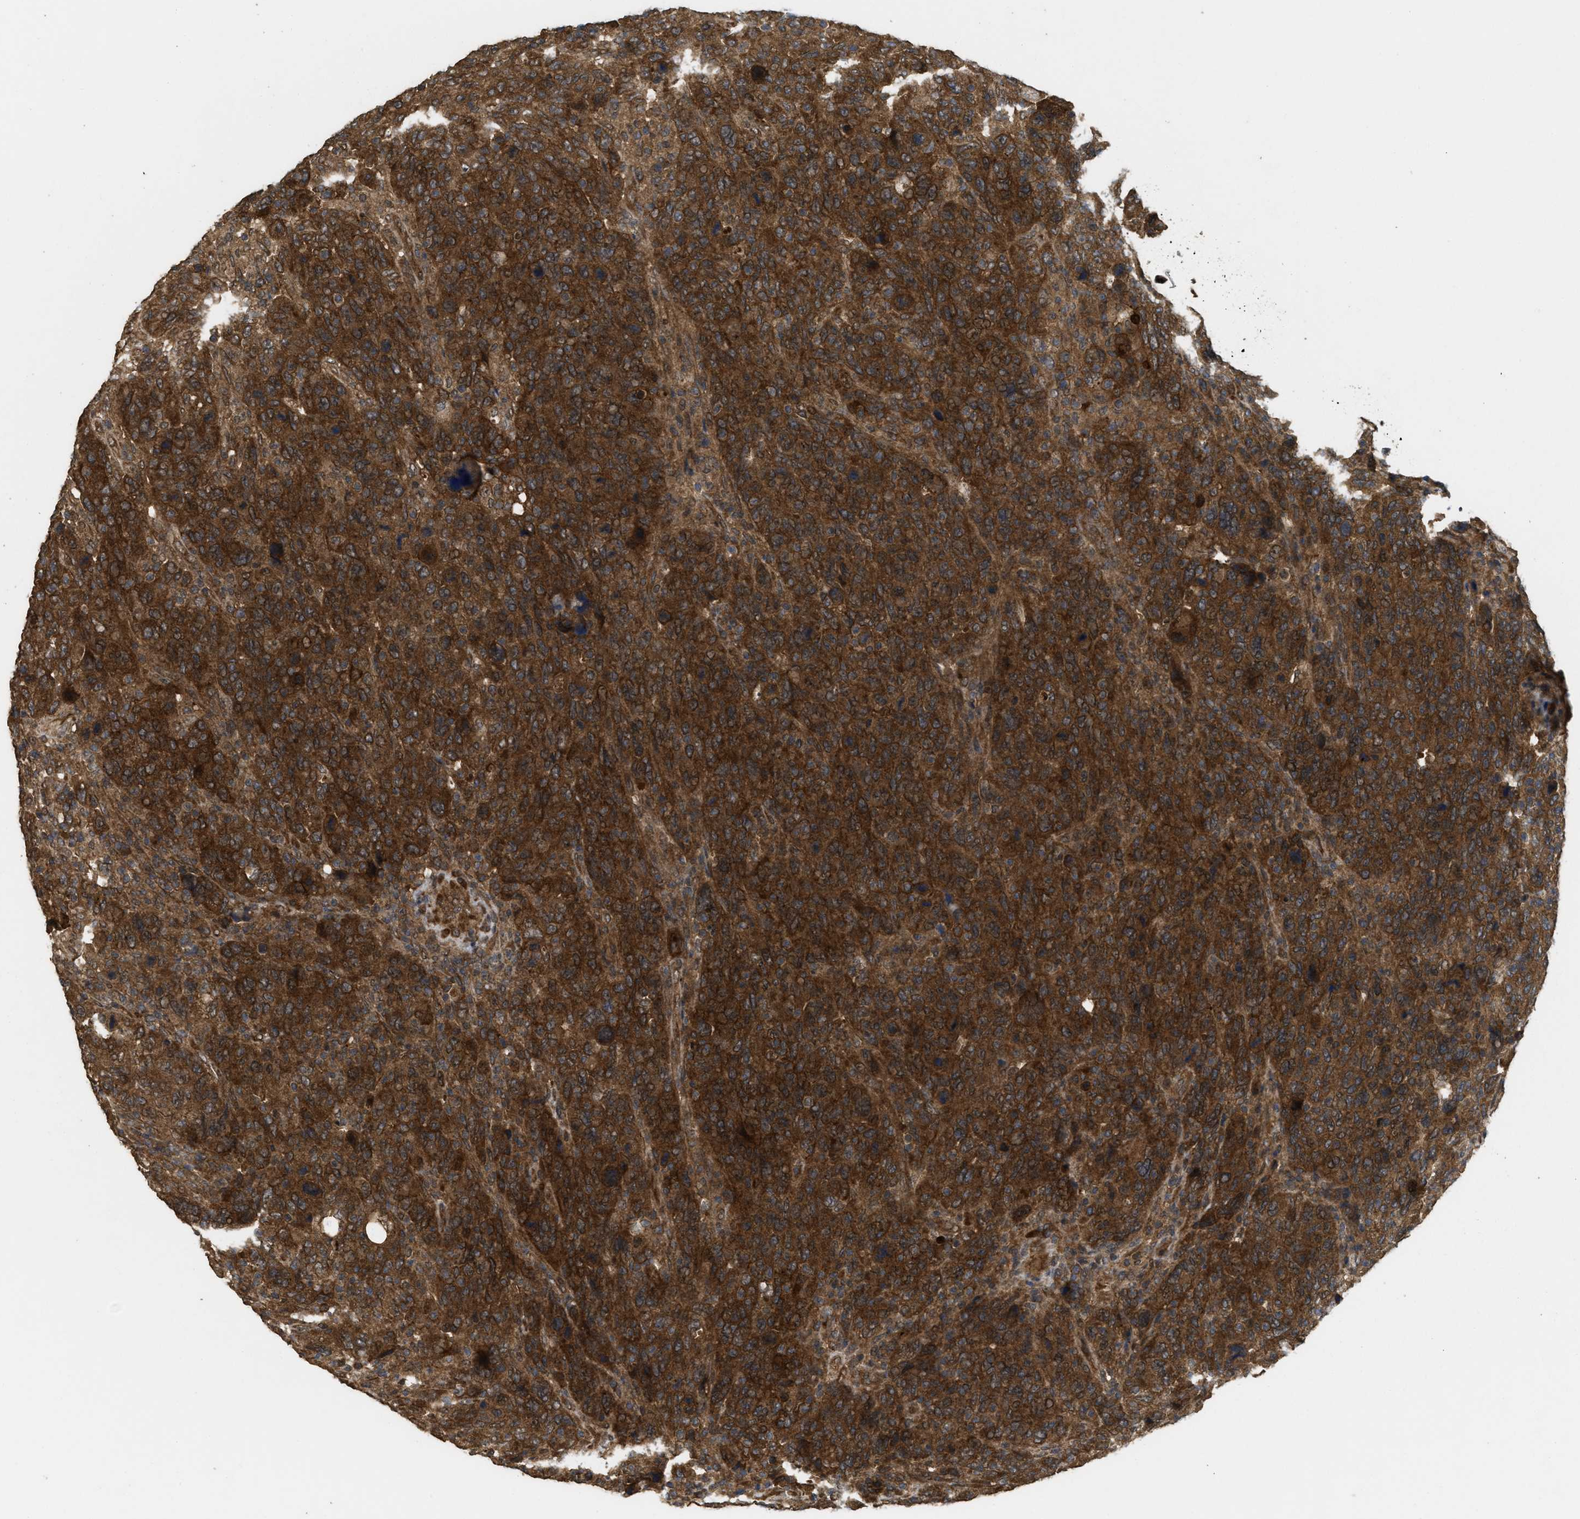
{"staining": {"intensity": "strong", "quantity": ">75%", "location": "cytoplasmic/membranous"}, "tissue": "breast cancer", "cell_type": "Tumor cells", "image_type": "cancer", "snomed": [{"axis": "morphology", "description": "Duct carcinoma"}, {"axis": "topography", "description": "Breast"}], "caption": "High-power microscopy captured an IHC histopathology image of breast cancer (invasive ductal carcinoma), revealing strong cytoplasmic/membranous expression in approximately >75% of tumor cells.", "gene": "FZD6", "patient": {"sex": "female", "age": 37}}